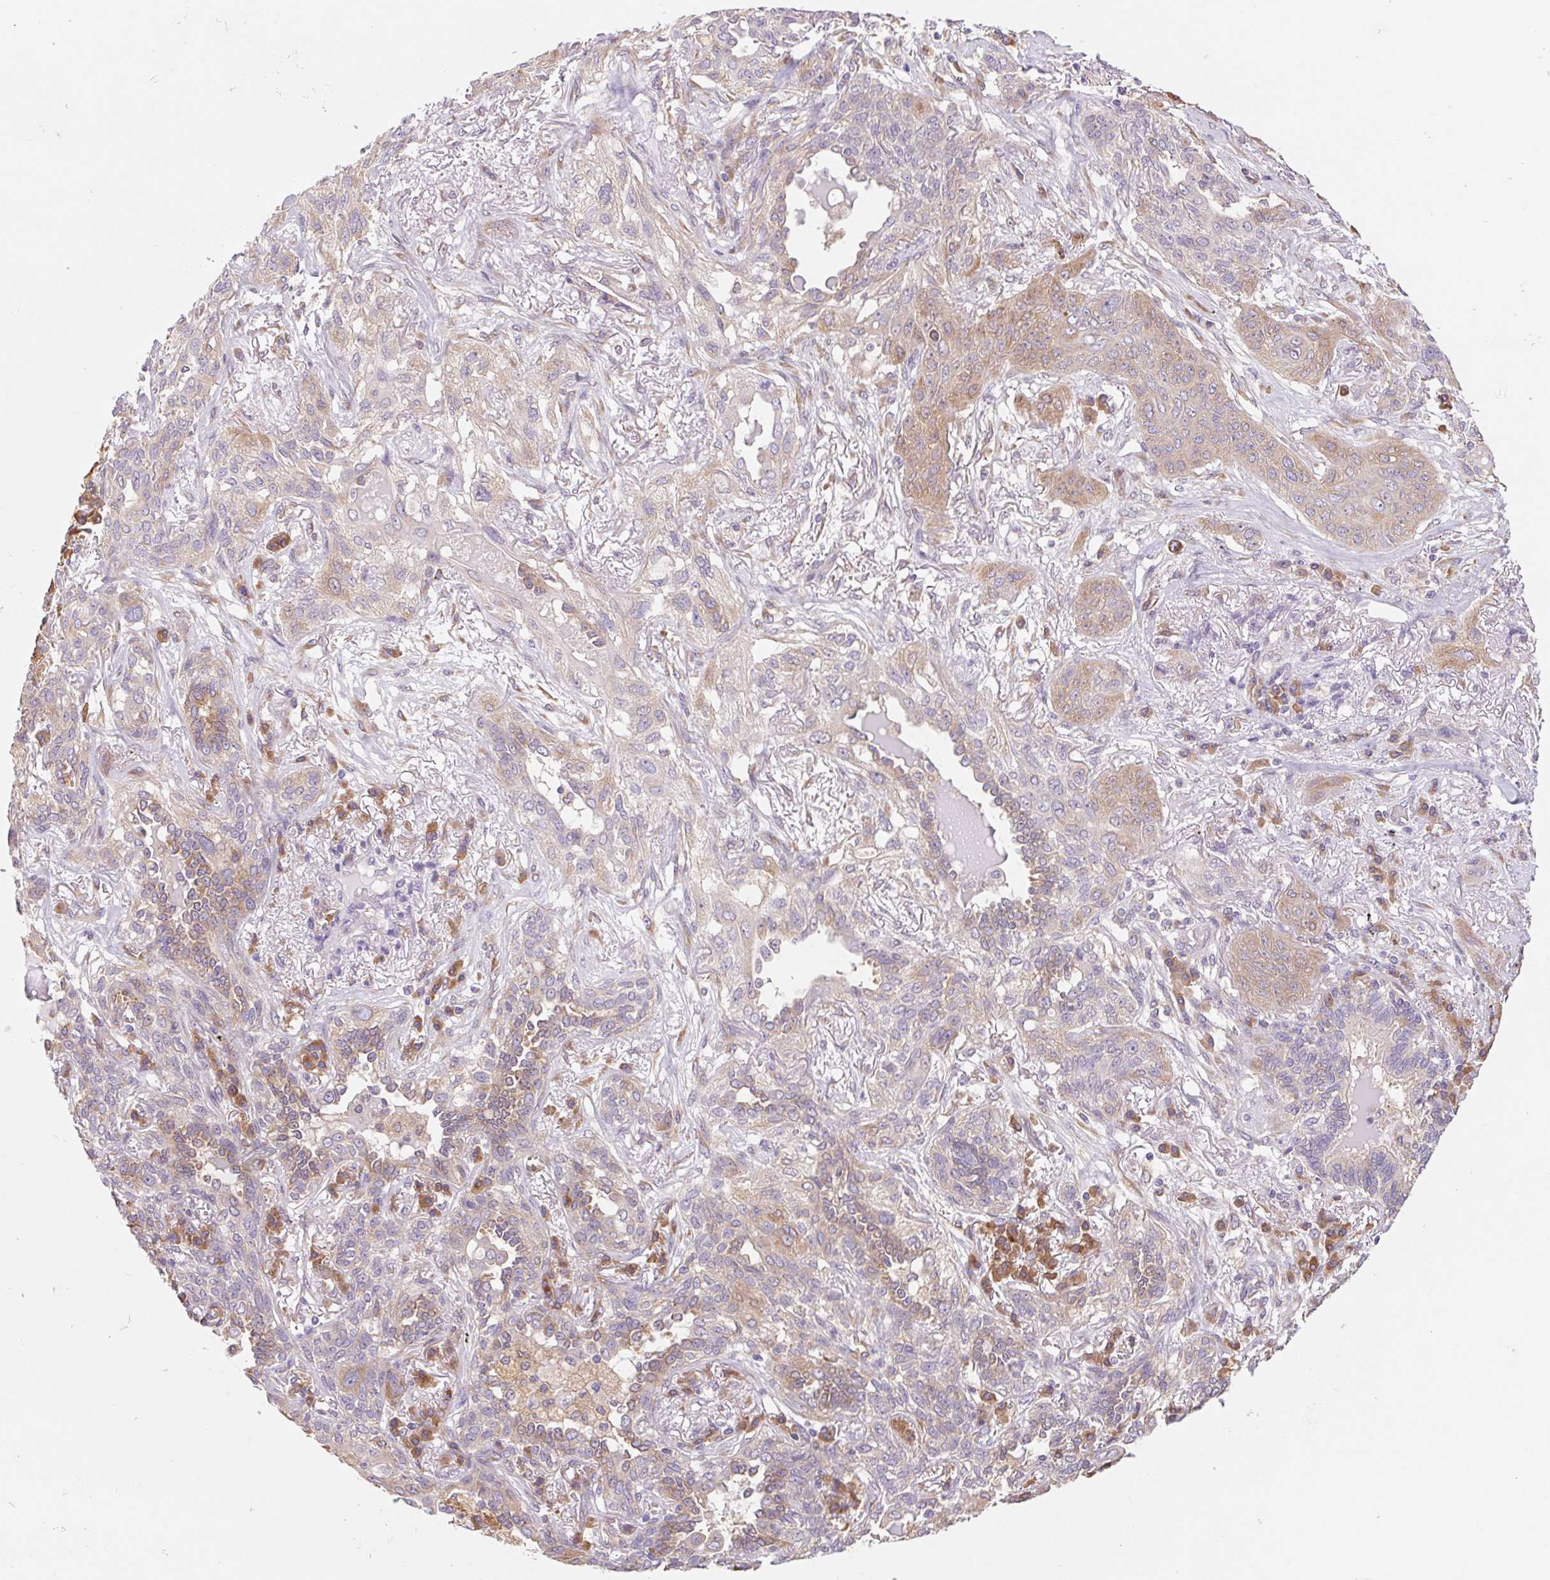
{"staining": {"intensity": "weak", "quantity": "25%-75%", "location": "cytoplasmic/membranous"}, "tissue": "lung cancer", "cell_type": "Tumor cells", "image_type": "cancer", "snomed": [{"axis": "morphology", "description": "Squamous cell carcinoma, NOS"}, {"axis": "topography", "description": "Lung"}], "caption": "Protein staining of squamous cell carcinoma (lung) tissue exhibits weak cytoplasmic/membranous staining in about 25%-75% of tumor cells.", "gene": "RAB1A", "patient": {"sex": "female", "age": 70}}